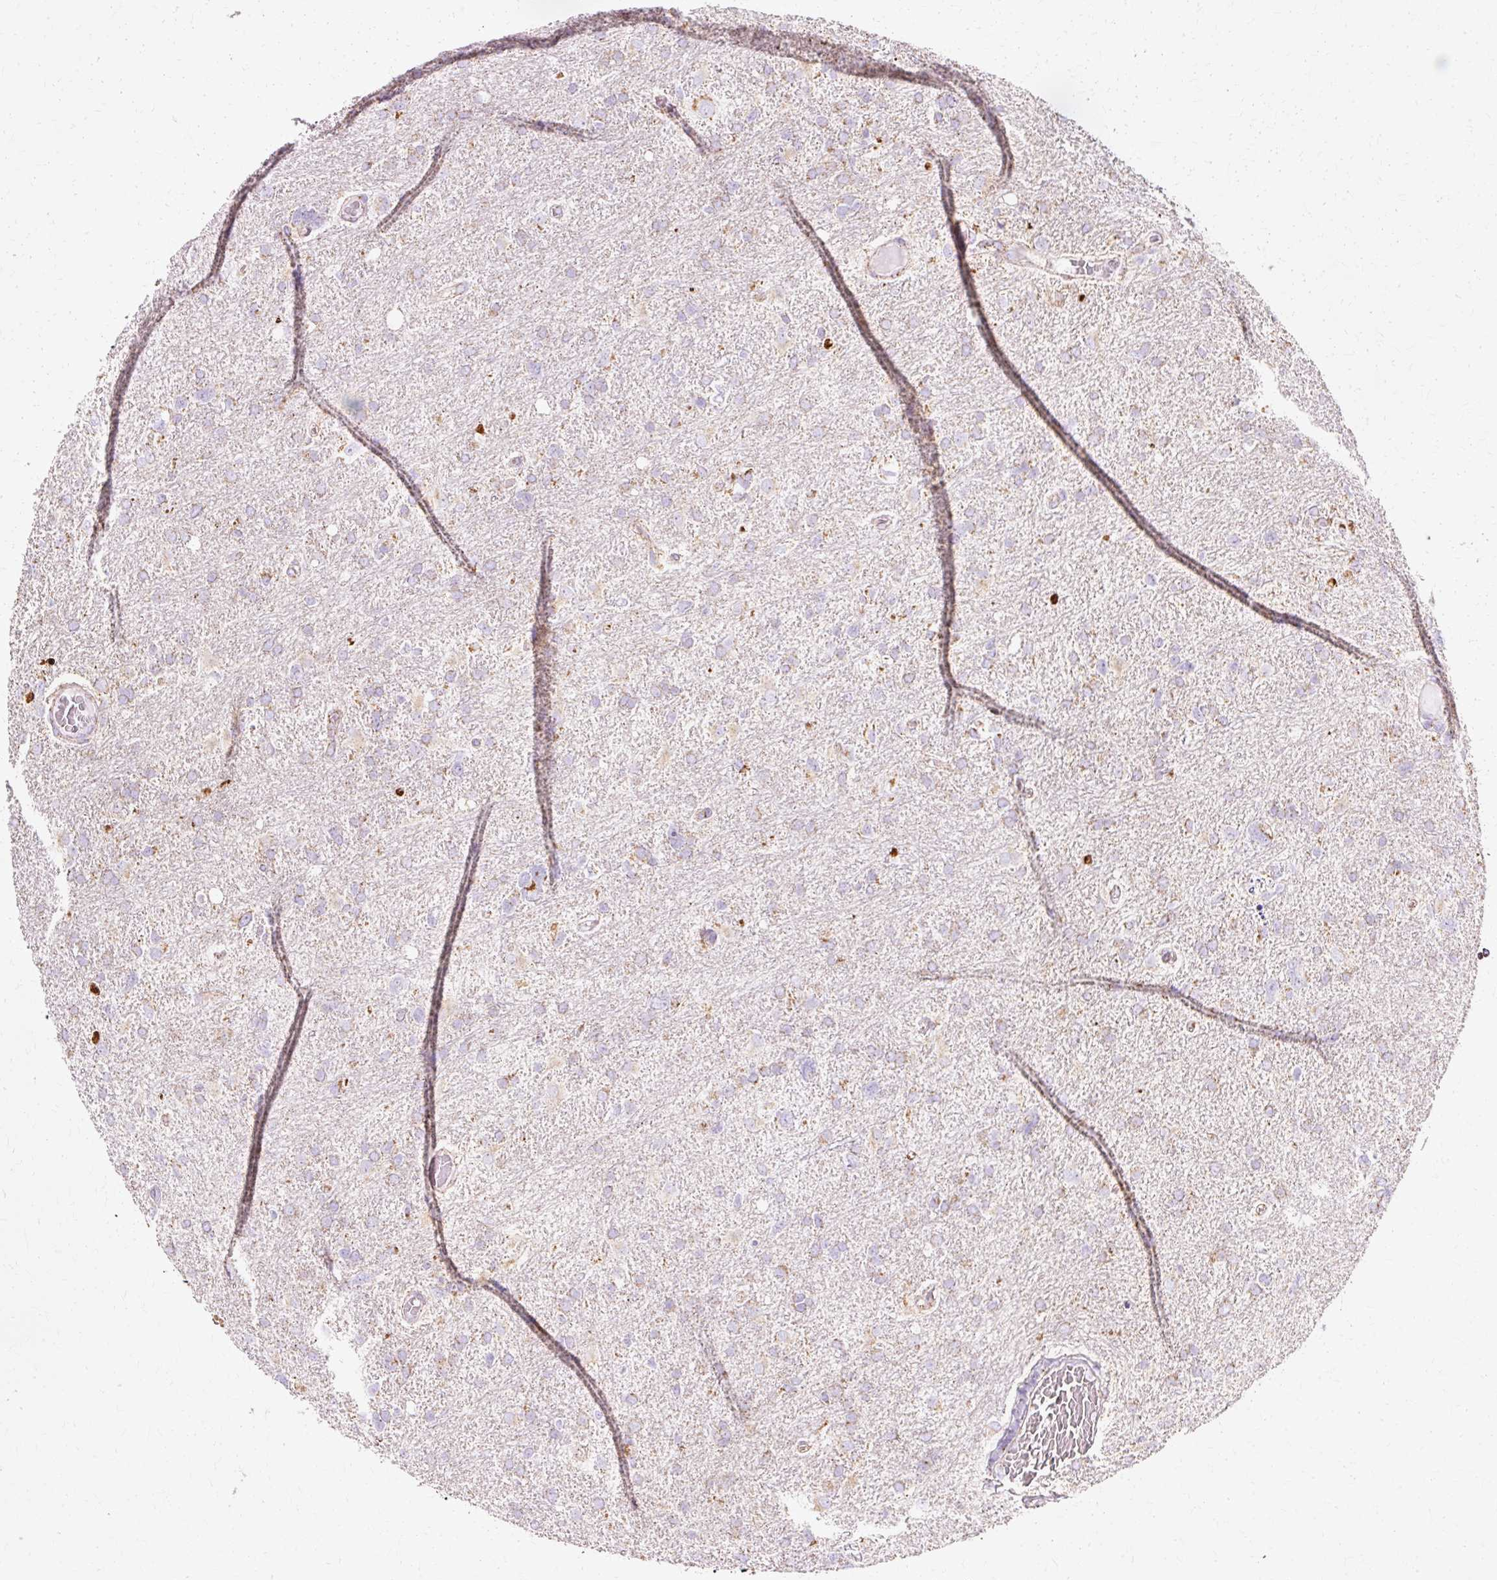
{"staining": {"intensity": "negative", "quantity": "none", "location": "none"}, "tissue": "glioma", "cell_type": "Tumor cells", "image_type": "cancer", "snomed": [{"axis": "morphology", "description": "Glioma, malignant, High grade"}, {"axis": "topography", "description": "Brain"}], "caption": "Tumor cells show no significant protein positivity in glioma.", "gene": "ATP5PO", "patient": {"sex": "male", "age": 61}}